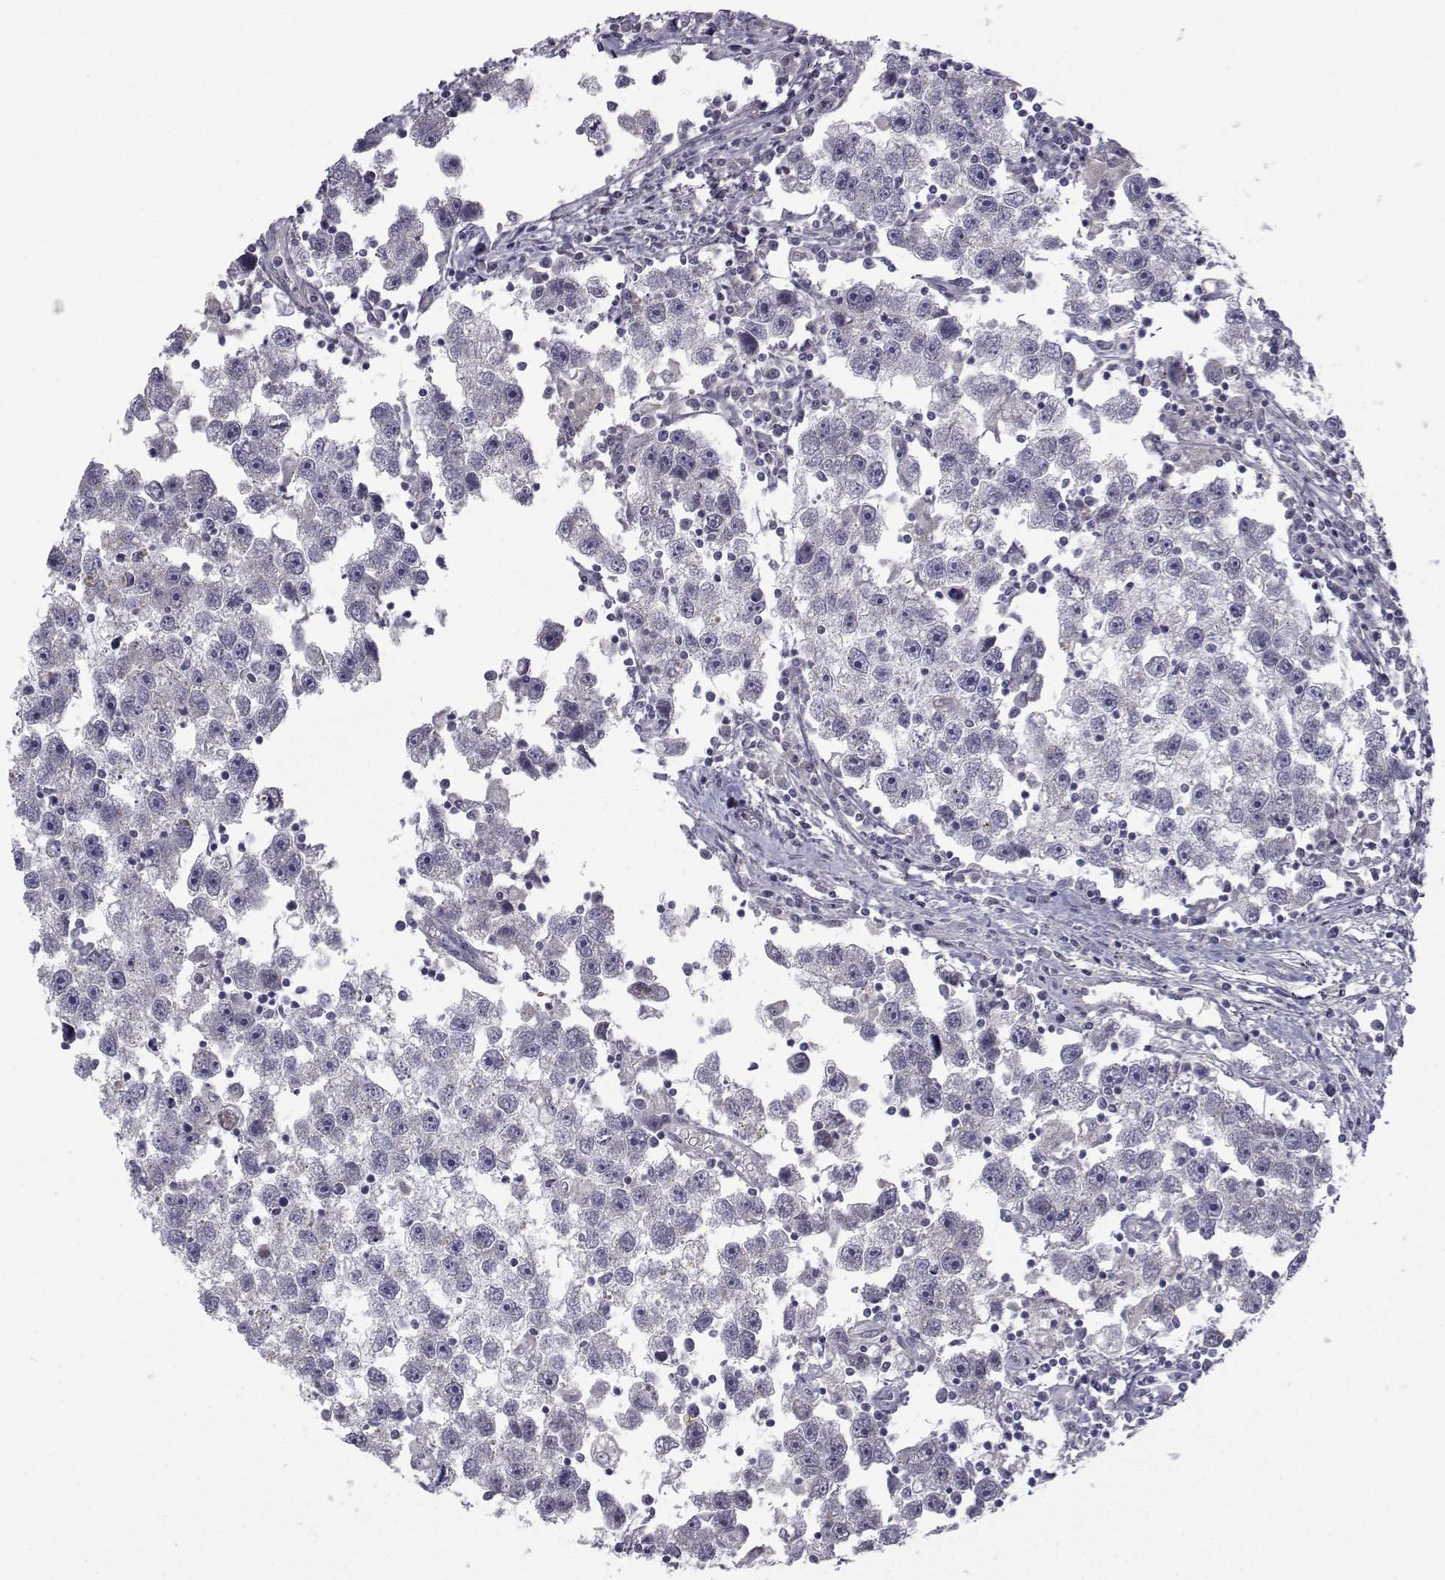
{"staining": {"intensity": "negative", "quantity": "none", "location": "none"}, "tissue": "testis cancer", "cell_type": "Tumor cells", "image_type": "cancer", "snomed": [{"axis": "morphology", "description": "Seminoma, NOS"}, {"axis": "topography", "description": "Testis"}], "caption": "High power microscopy image of an IHC image of testis seminoma, revealing no significant expression in tumor cells. Brightfield microscopy of immunohistochemistry stained with DAB (3,3'-diaminobenzidine) (brown) and hematoxylin (blue), captured at high magnification.", "gene": "ANGPT1", "patient": {"sex": "male", "age": 30}}